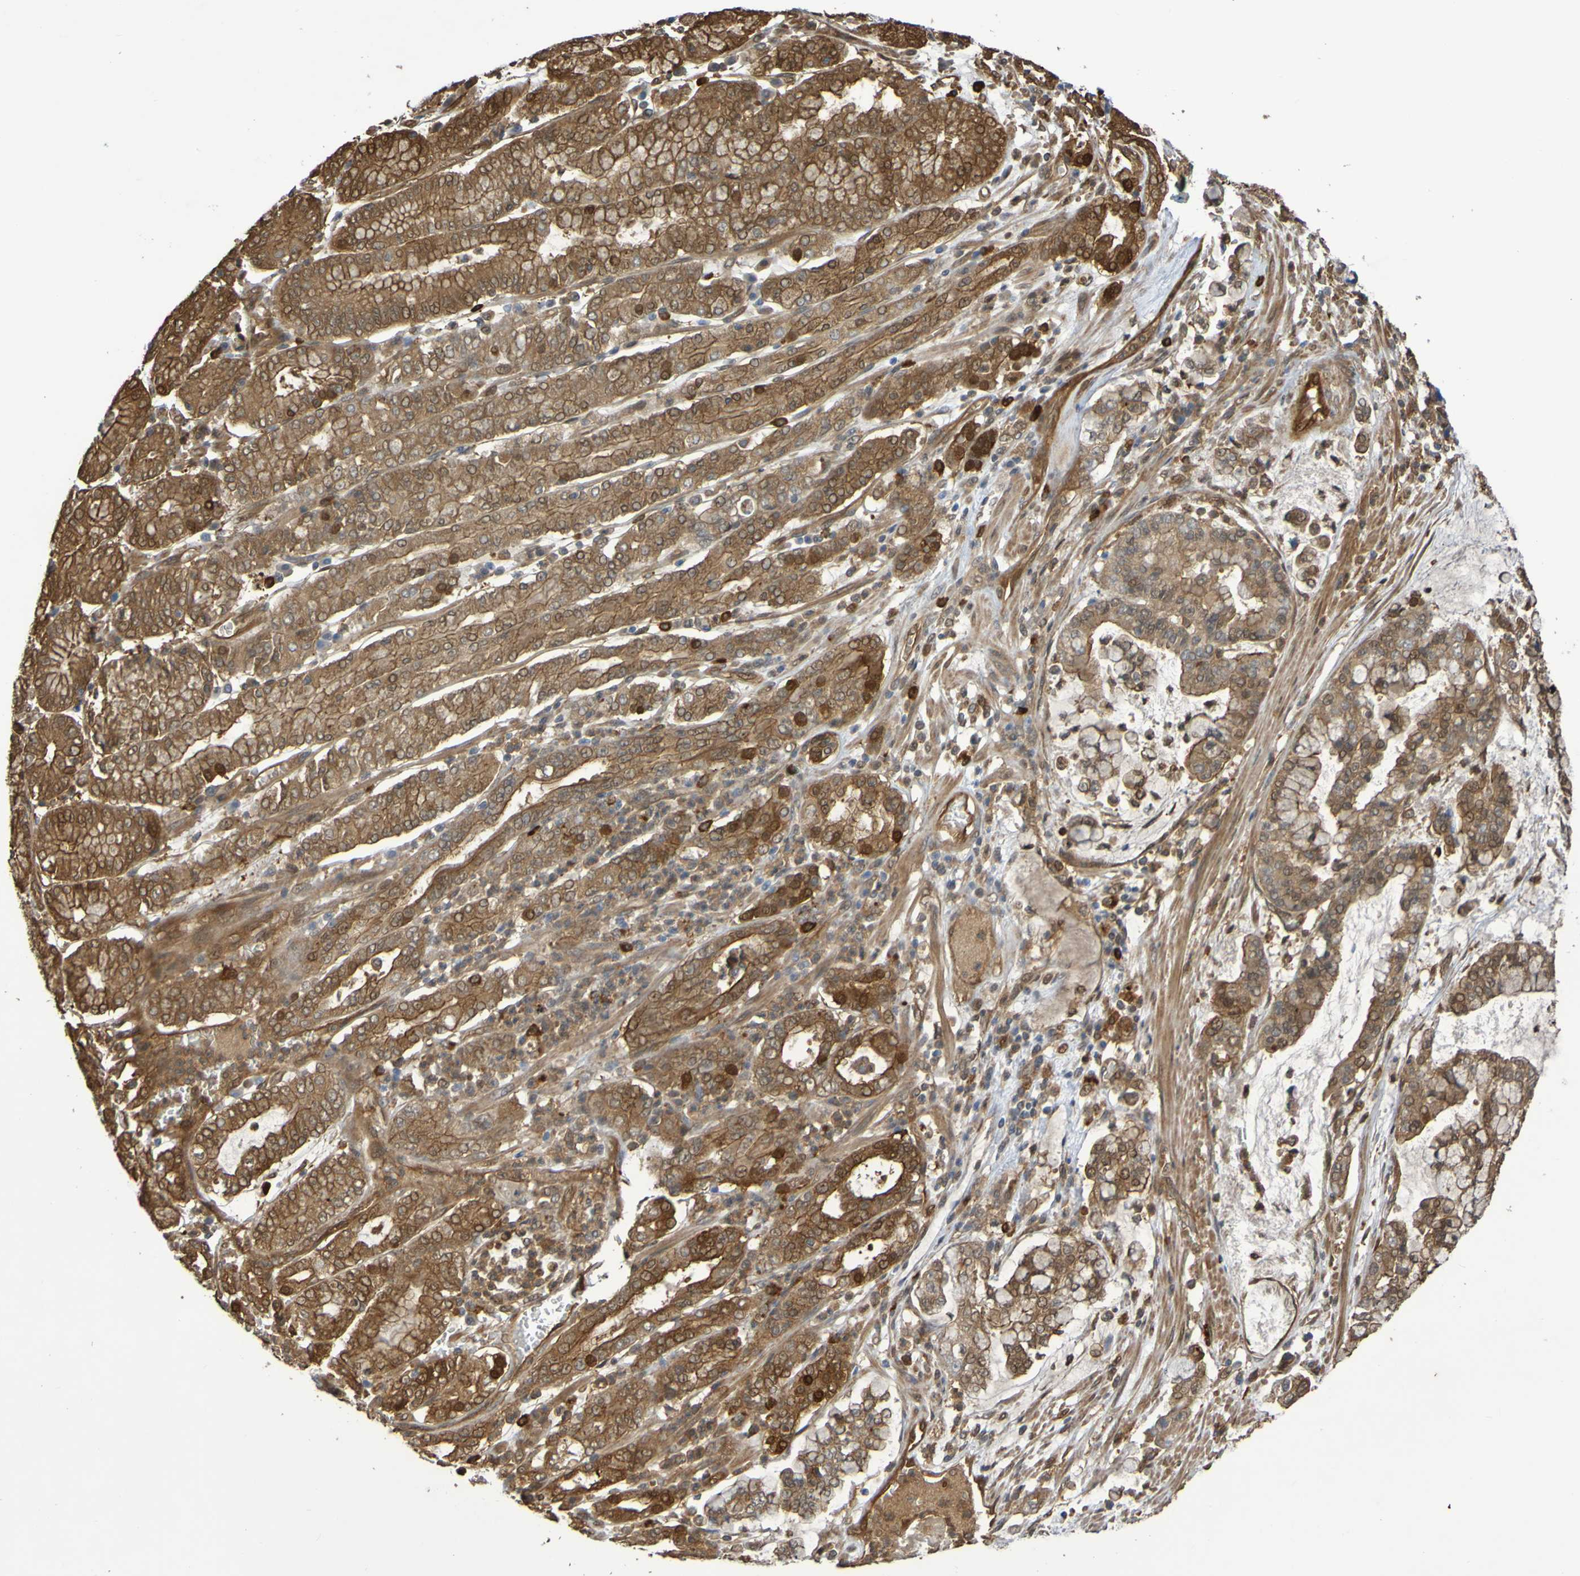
{"staining": {"intensity": "moderate", "quantity": ">75%", "location": "cytoplasmic/membranous"}, "tissue": "stomach cancer", "cell_type": "Tumor cells", "image_type": "cancer", "snomed": [{"axis": "morphology", "description": "Normal tissue, NOS"}, {"axis": "morphology", "description": "Adenocarcinoma, NOS"}, {"axis": "topography", "description": "Stomach, upper"}, {"axis": "topography", "description": "Stomach"}], "caption": "Immunohistochemical staining of human adenocarcinoma (stomach) displays medium levels of moderate cytoplasmic/membranous protein staining in approximately >75% of tumor cells. The protein is shown in brown color, while the nuclei are stained blue.", "gene": "SERPINB6", "patient": {"sex": "male", "age": 76}}